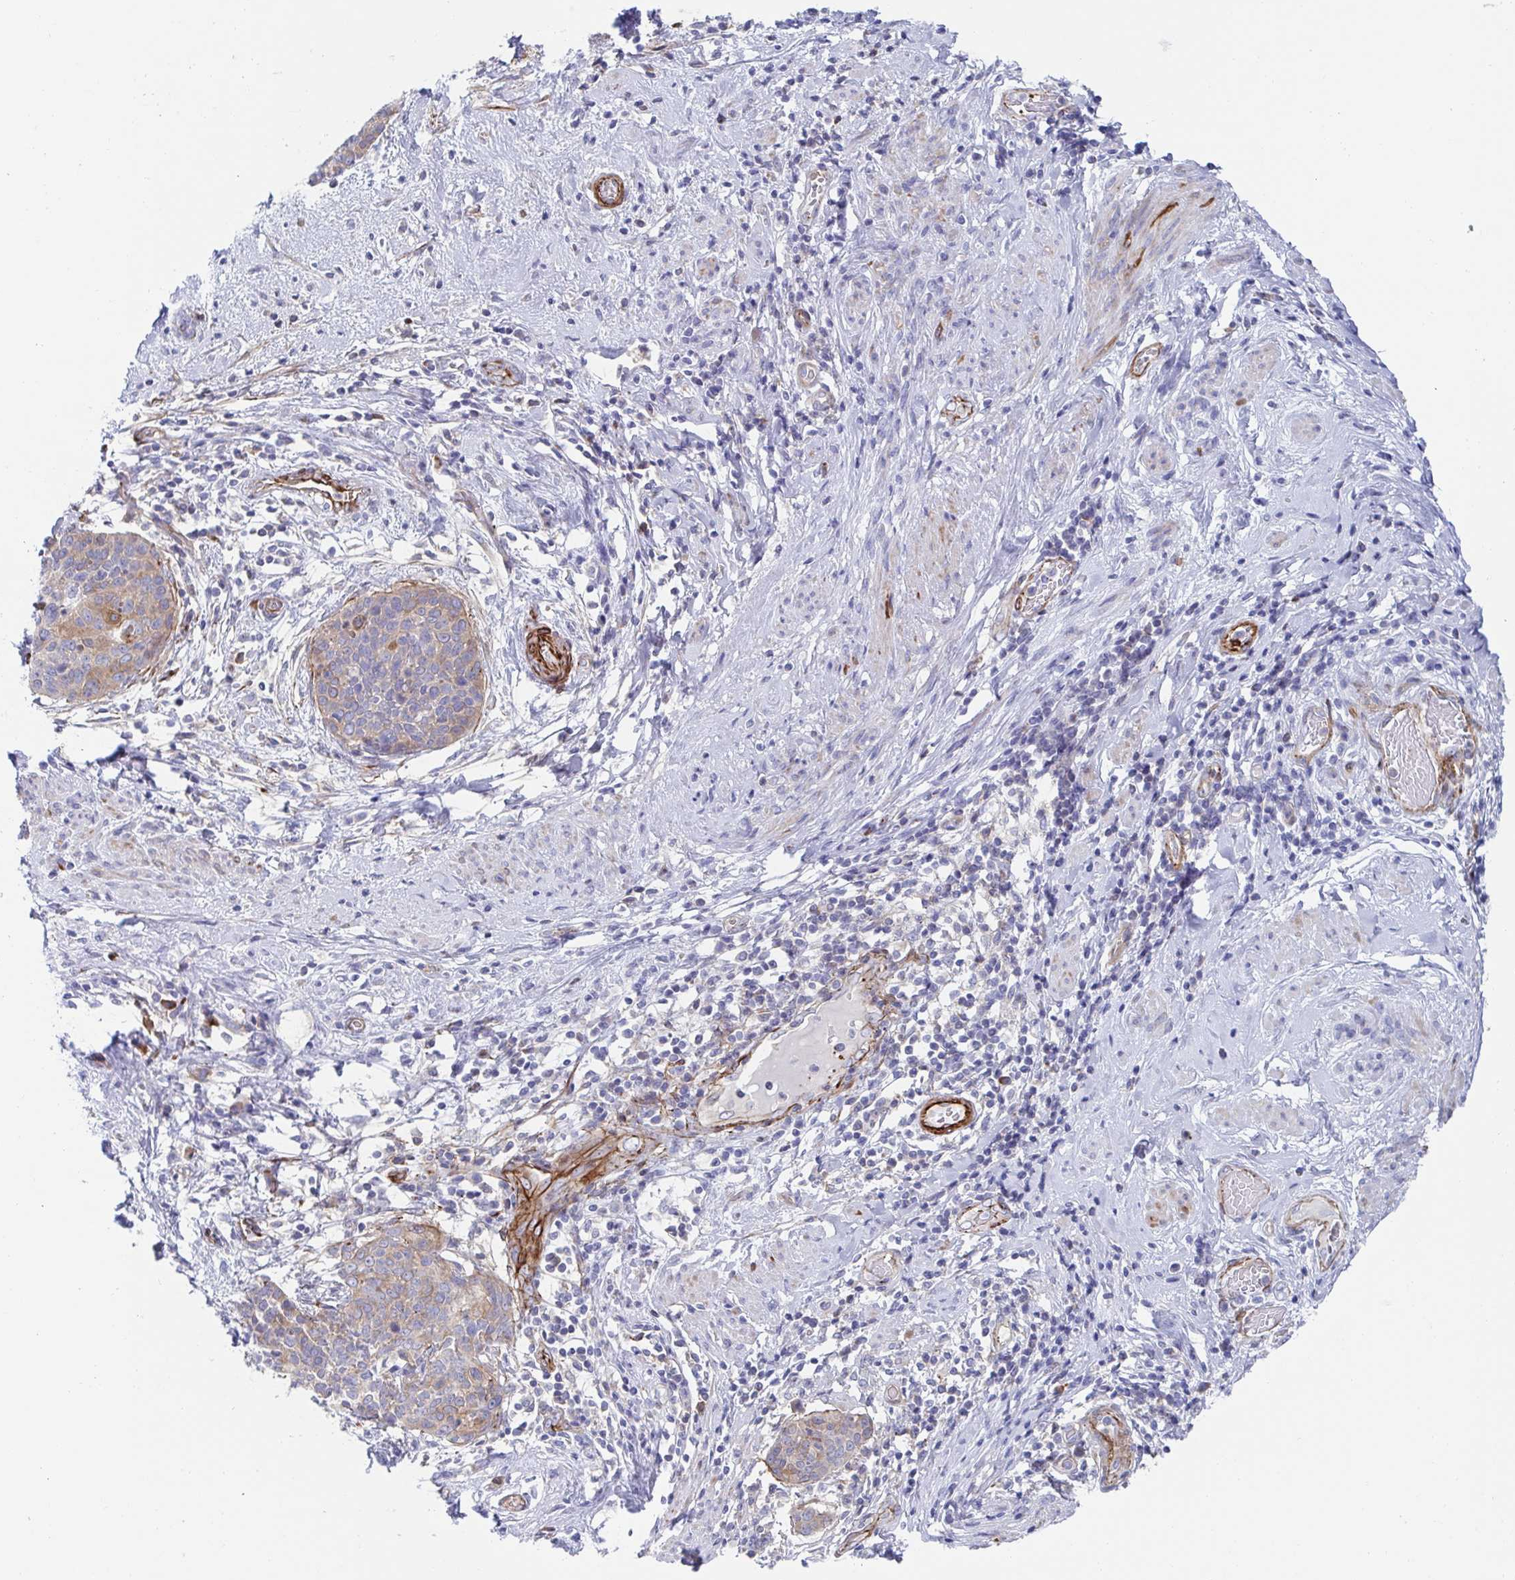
{"staining": {"intensity": "weak", "quantity": "<25%", "location": "cytoplasmic/membranous"}, "tissue": "cervical cancer", "cell_type": "Tumor cells", "image_type": "cancer", "snomed": [{"axis": "morphology", "description": "Squamous cell carcinoma, NOS"}, {"axis": "topography", "description": "Cervix"}], "caption": "Immunohistochemistry (IHC) of human cervical squamous cell carcinoma displays no staining in tumor cells. (DAB (3,3'-diaminobenzidine) immunohistochemistry (IHC) visualized using brightfield microscopy, high magnification).", "gene": "KLC3", "patient": {"sex": "female", "age": 69}}